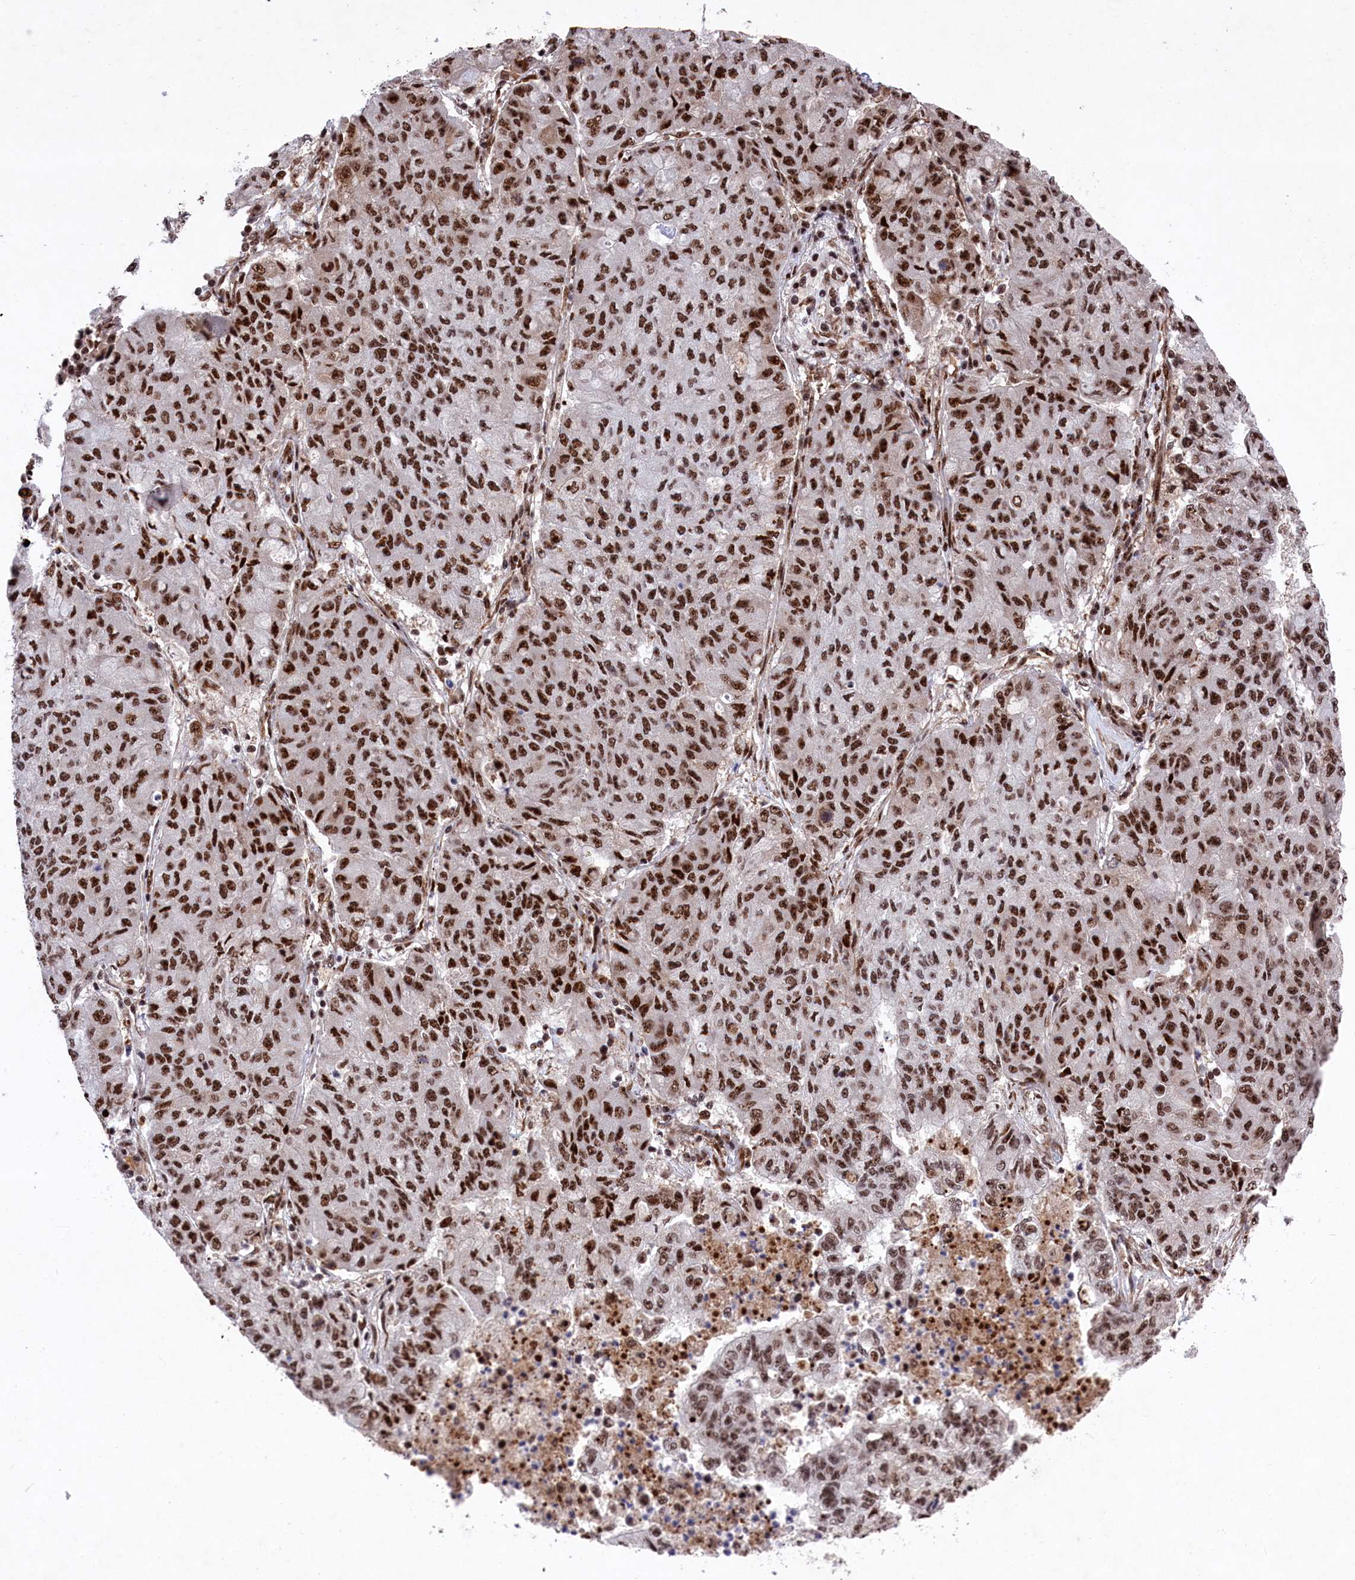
{"staining": {"intensity": "strong", "quantity": ">75%", "location": "nuclear"}, "tissue": "lung cancer", "cell_type": "Tumor cells", "image_type": "cancer", "snomed": [{"axis": "morphology", "description": "Squamous cell carcinoma, NOS"}, {"axis": "topography", "description": "Lung"}], "caption": "Strong nuclear staining is present in approximately >75% of tumor cells in lung cancer (squamous cell carcinoma).", "gene": "PRPF31", "patient": {"sex": "male", "age": 74}}